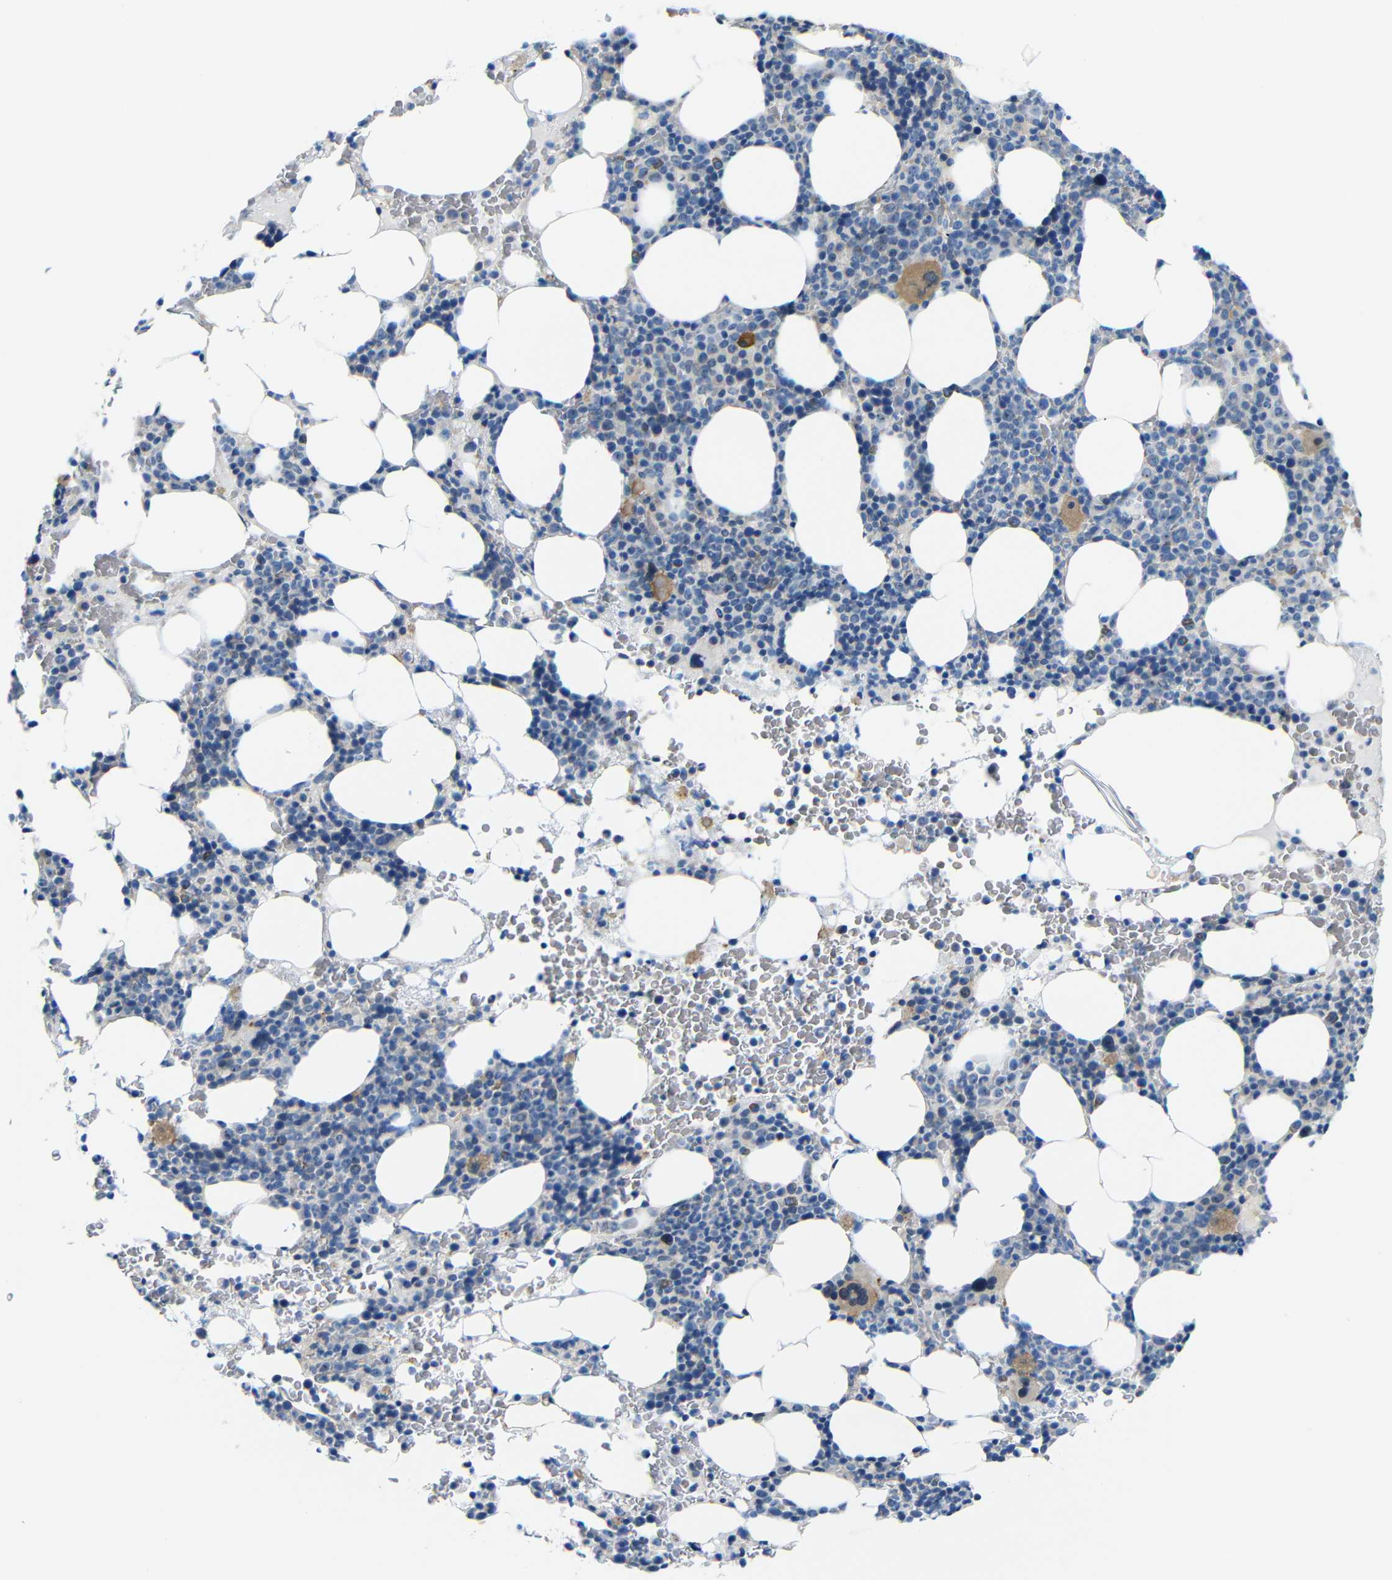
{"staining": {"intensity": "weak", "quantity": "<25%", "location": "cytoplasmic/membranous,nuclear"}, "tissue": "bone marrow", "cell_type": "Hematopoietic cells", "image_type": "normal", "snomed": [{"axis": "morphology", "description": "Normal tissue, NOS"}, {"axis": "morphology", "description": "Inflammation, NOS"}, {"axis": "topography", "description": "Bone marrow"}], "caption": "This micrograph is of normal bone marrow stained with immunohistochemistry to label a protein in brown with the nuclei are counter-stained blue. There is no expression in hematopoietic cells.", "gene": "C1orf210", "patient": {"sex": "female", "age": 84}}